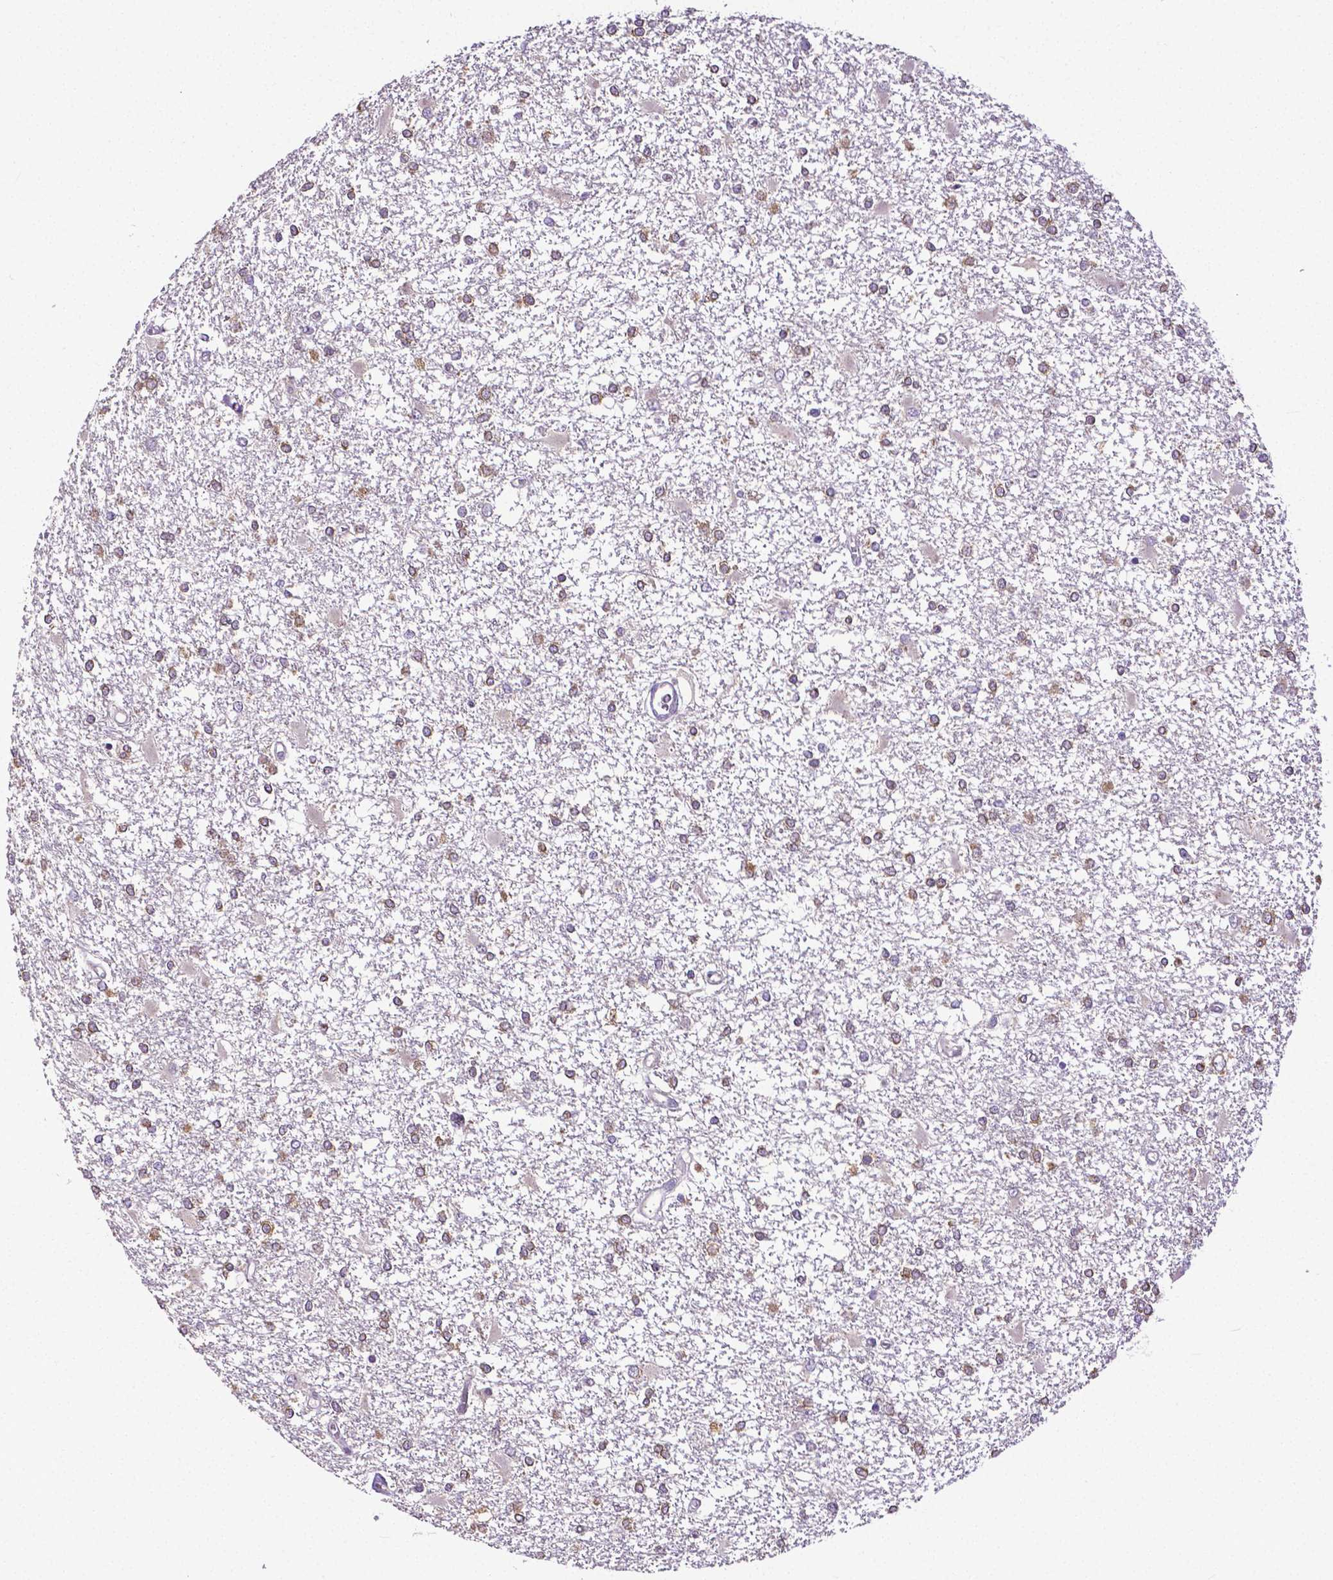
{"staining": {"intensity": "weak", "quantity": "25%-75%", "location": "cytoplasmic/membranous"}, "tissue": "glioma", "cell_type": "Tumor cells", "image_type": "cancer", "snomed": [{"axis": "morphology", "description": "Glioma, malignant, High grade"}, {"axis": "topography", "description": "Cerebral cortex"}], "caption": "High-grade glioma (malignant) stained for a protein shows weak cytoplasmic/membranous positivity in tumor cells. (brown staining indicates protein expression, while blue staining denotes nuclei).", "gene": "DICER1", "patient": {"sex": "male", "age": 79}}